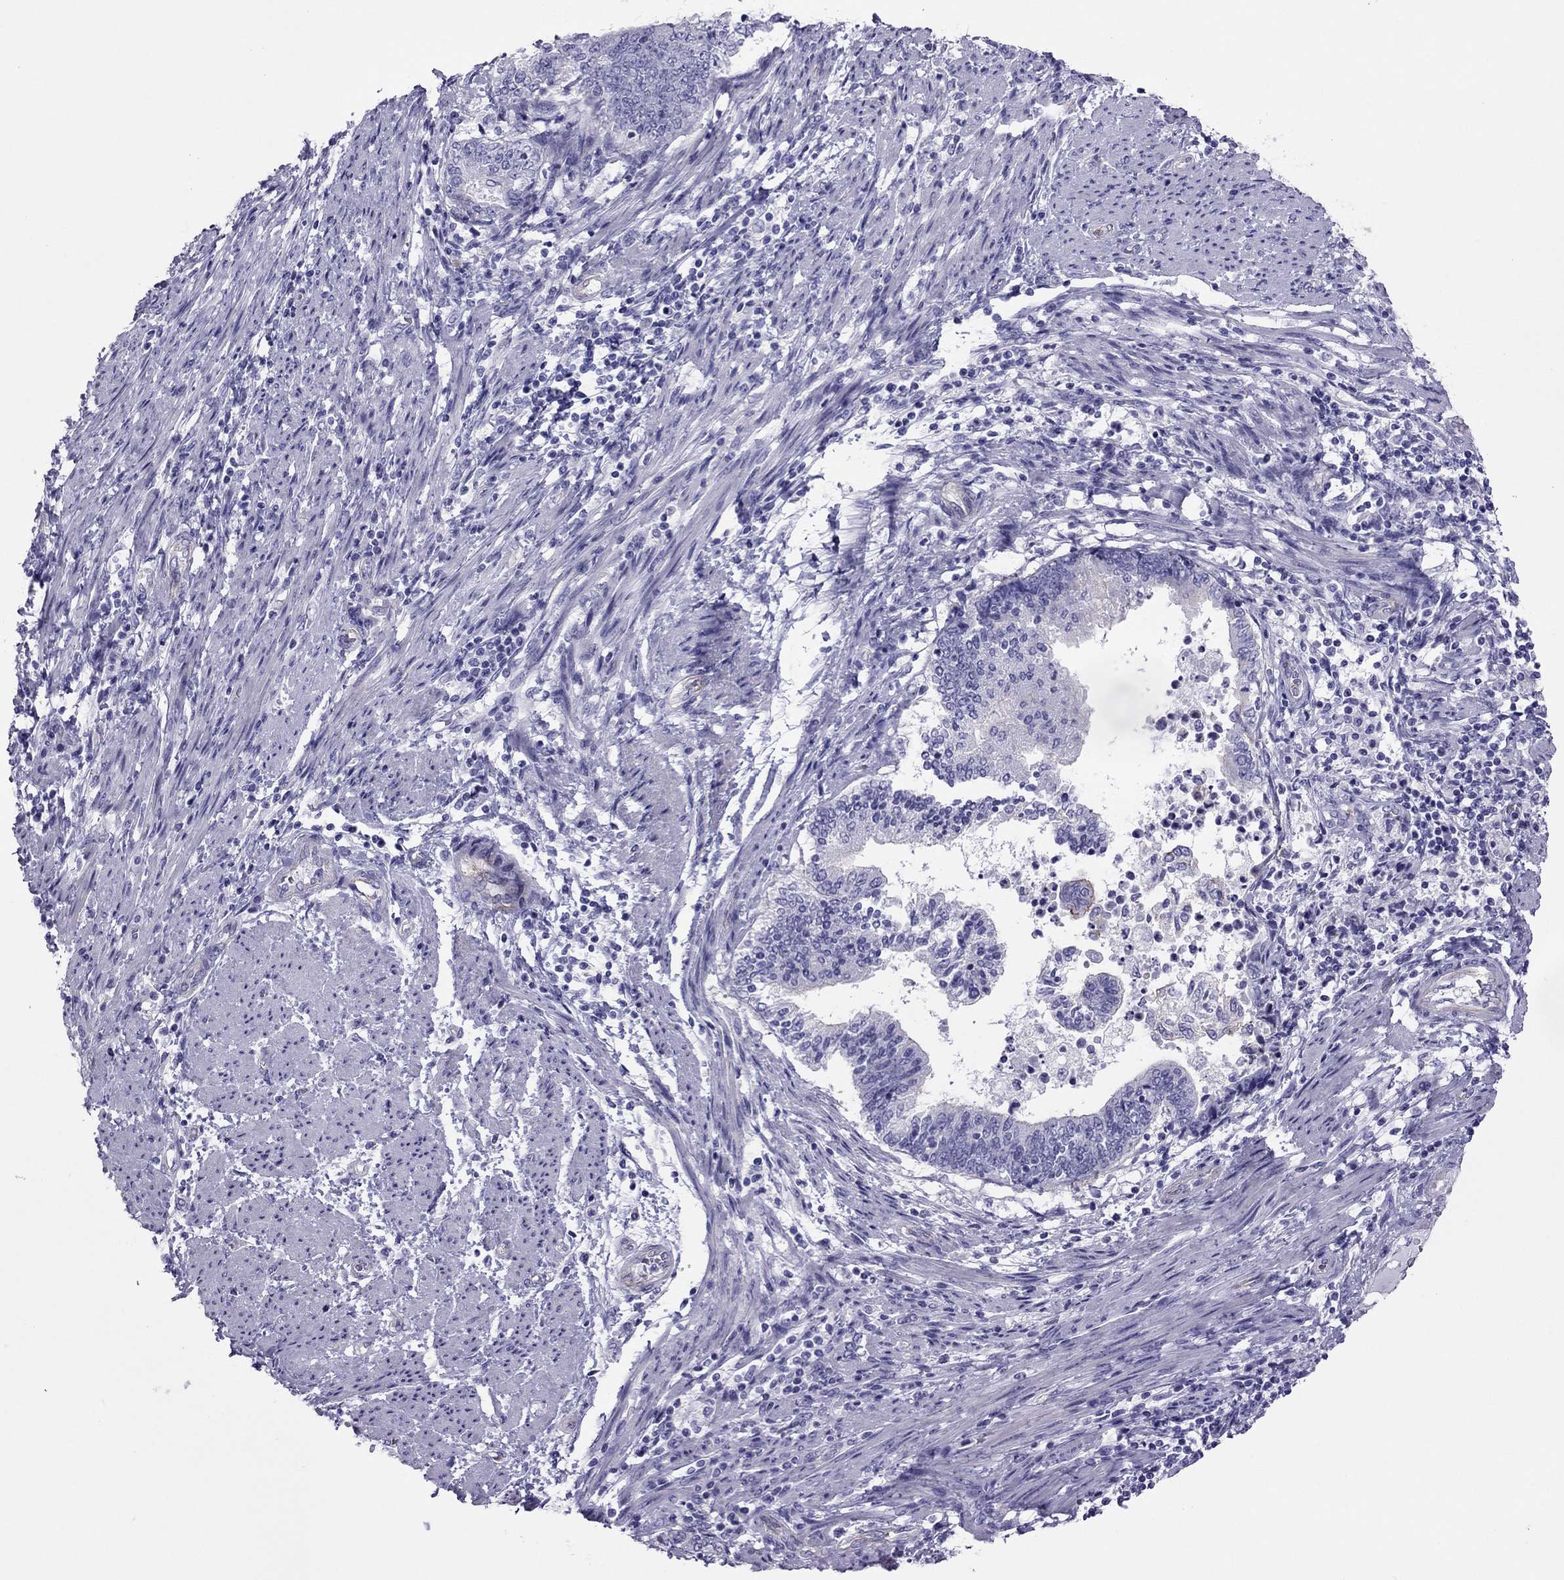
{"staining": {"intensity": "negative", "quantity": "none", "location": "none"}, "tissue": "endometrial cancer", "cell_type": "Tumor cells", "image_type": "cancer", "snomed": [{"axis": "morphology", "description": "Adenocarcinoma, NOS"}, {"axis": "topography", "description": "Endometrium"}], "caption": "An immunohistochemistry (IHC) photomicrograph of endometrial adenocarcinoma is shown. There is no staining in tumor cells of endometrial adenocarcinoma.", "gene": "MYL11", "patient": {"sex": "female", "age": 65}}